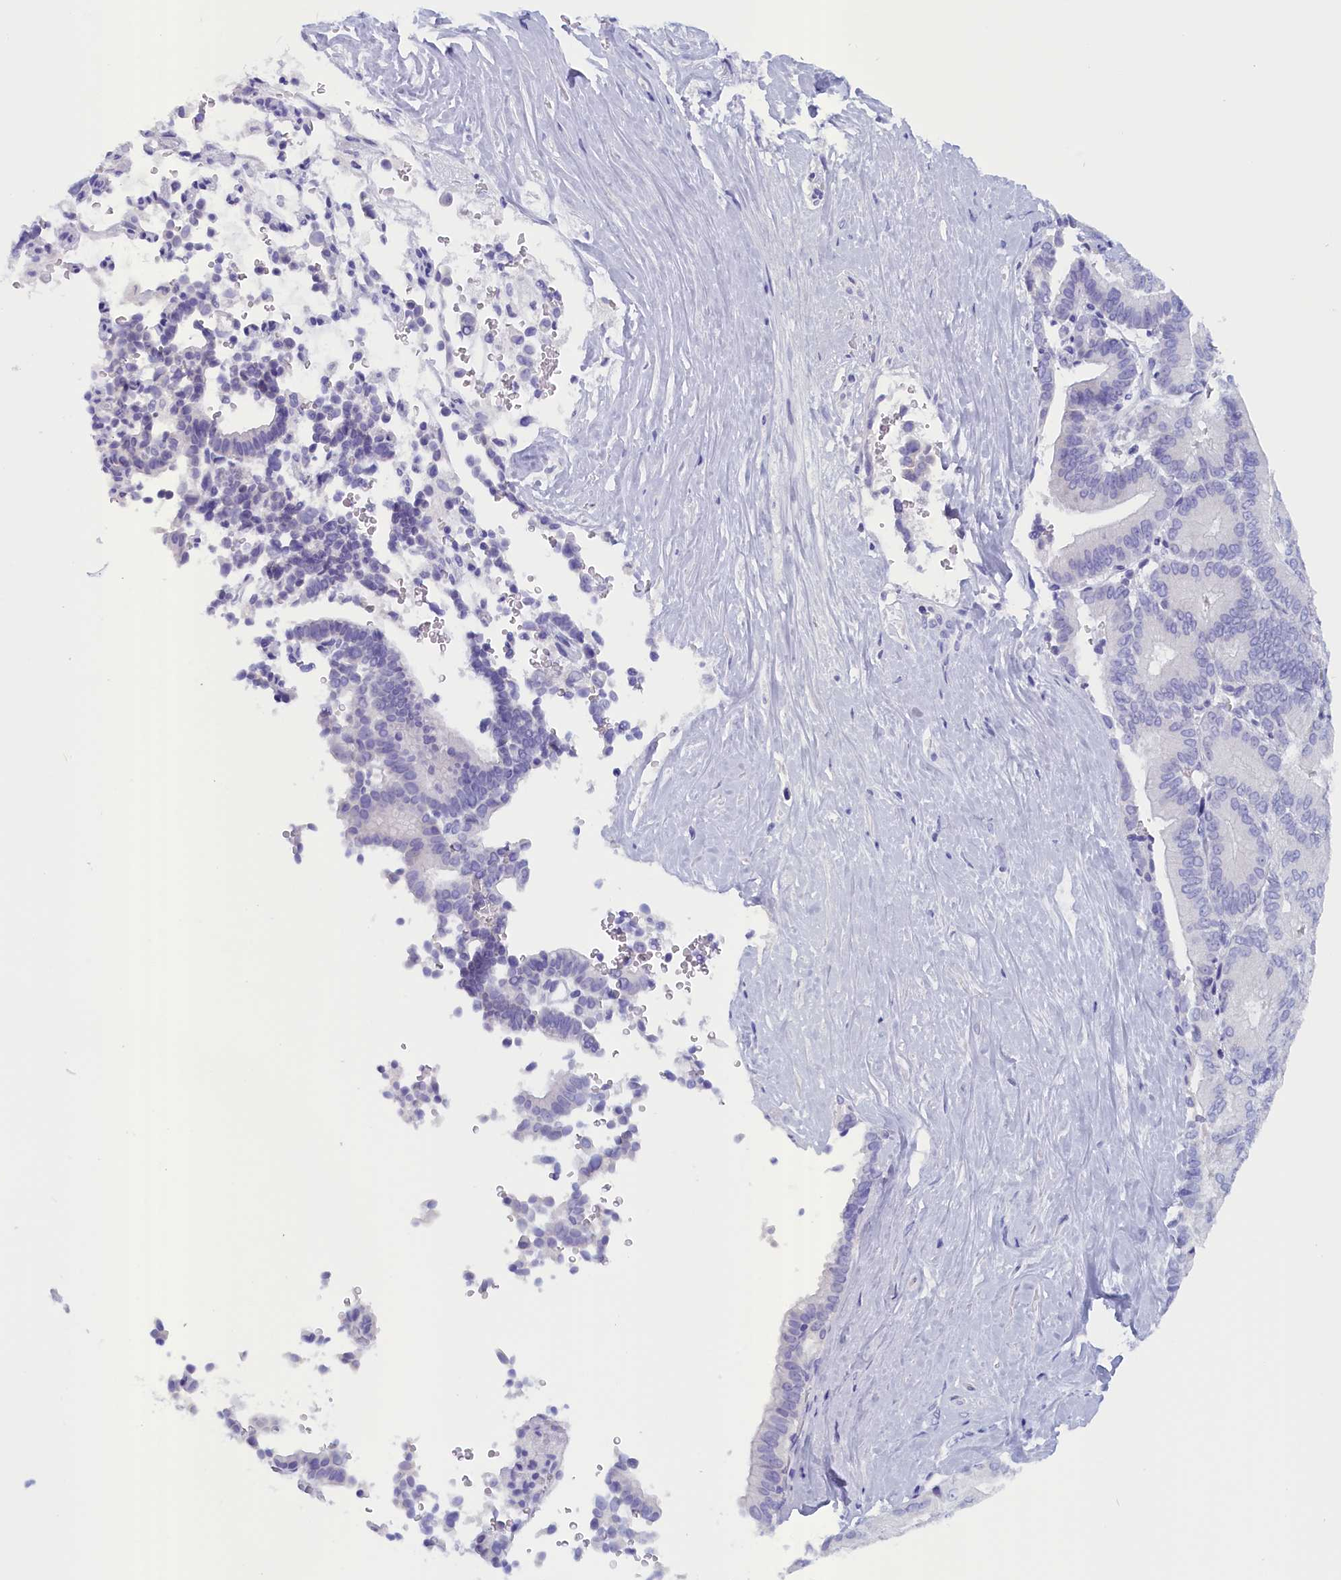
{"staining": {"intensity": "negative", "quantity": "none", "location": "none"}, "tissue": "liver cancer", "cell_type": "Tumor cells", "image_type": "cancer", "snomed": [{"axis": "morphology", "description": "Cholangiocarcinoma"}, {"axis": "topography", "description": "Liver"}], "caption": "IHC histopathology image of neoplastic tissue: human liver cancer (cholangiocarcinoma) stained with DAB (3,3'-diaminobenzidine) shows no significant protein positivity in tumor cells.", "gene": "ANKRD2", "patient": {"sex": "female", "age": 75}}